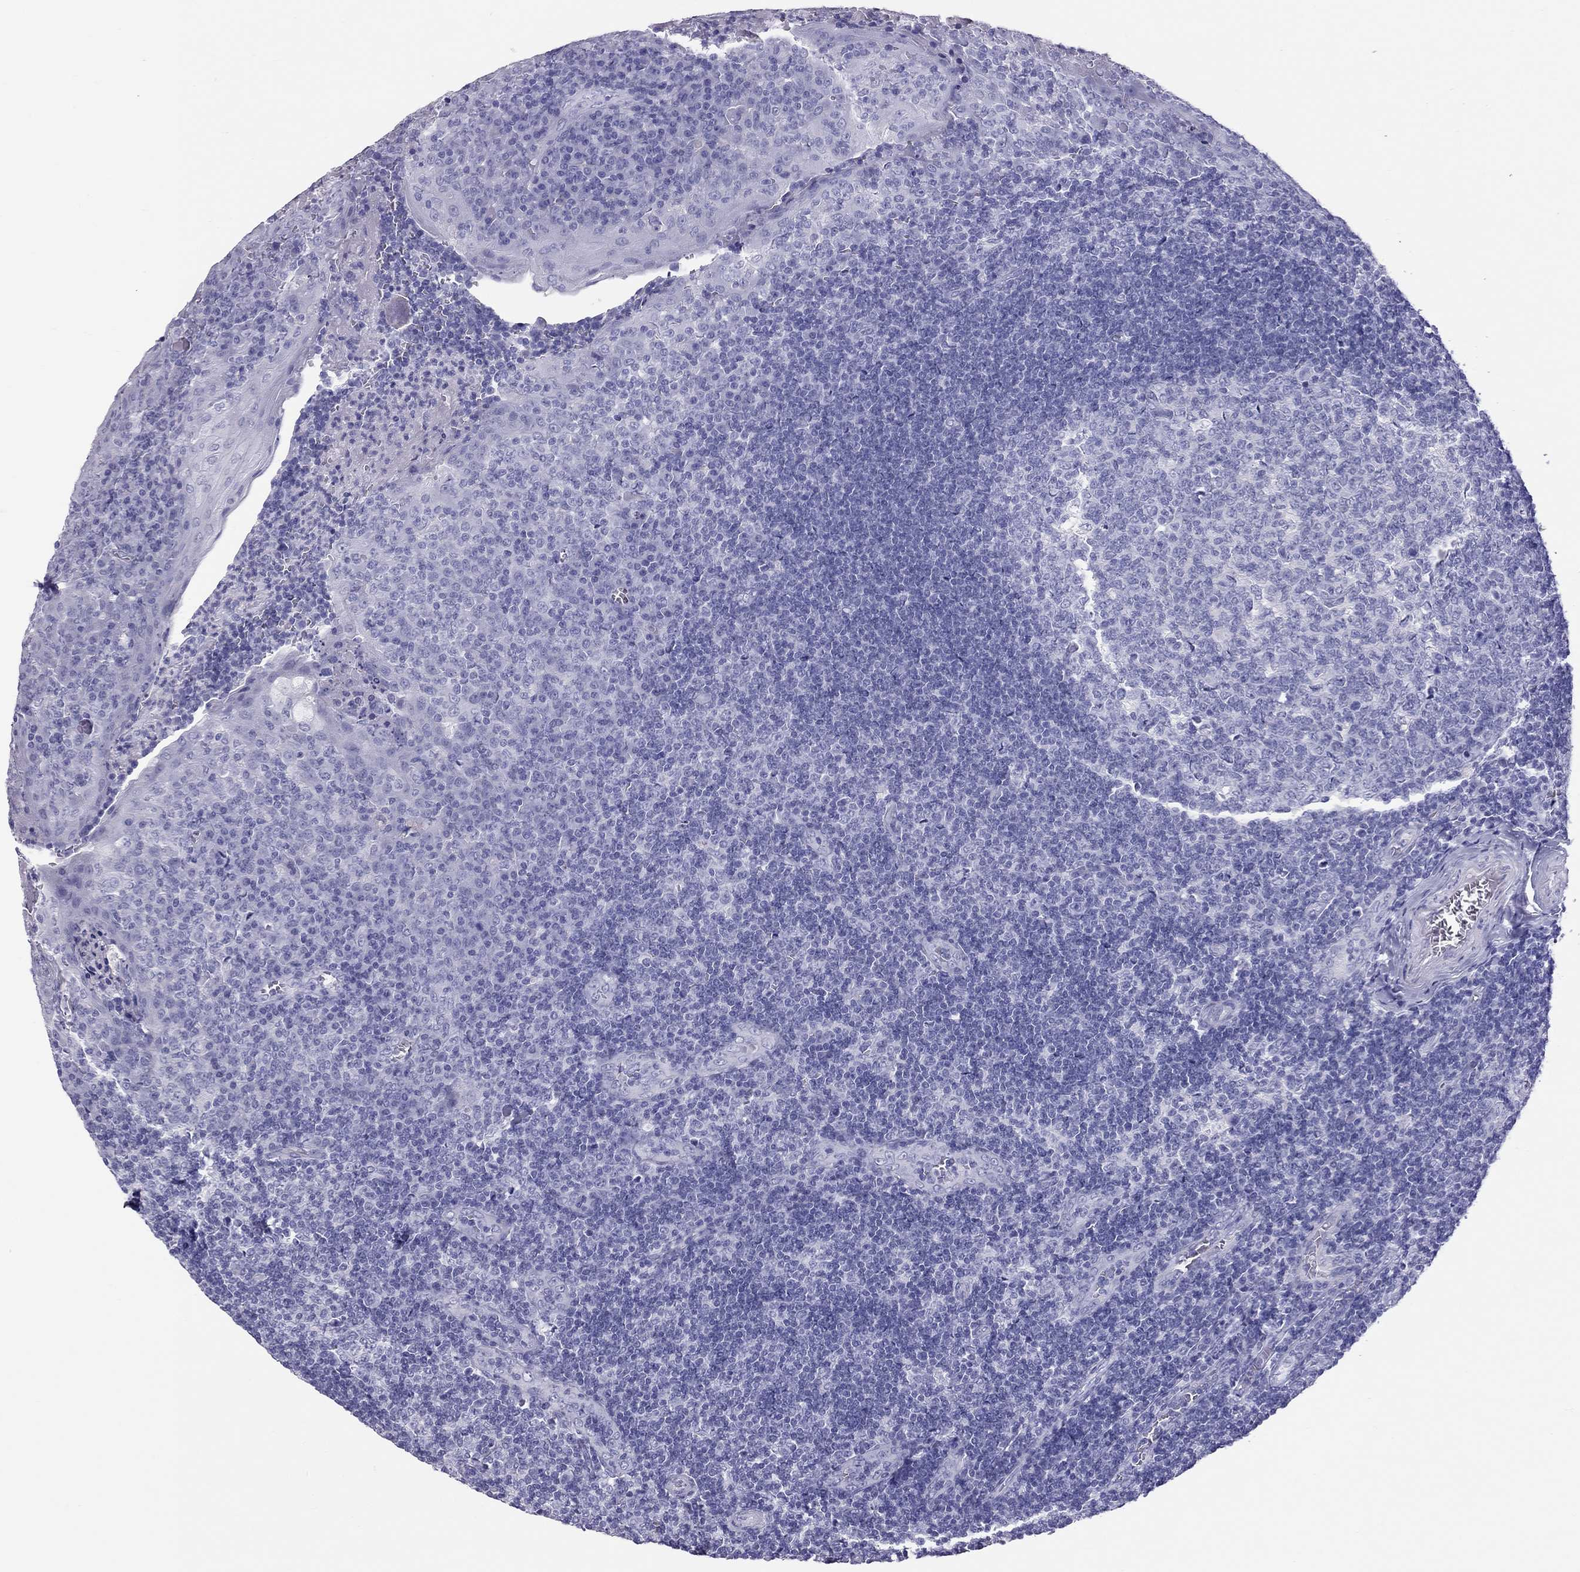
{"staining": {"intensity": "negative", "quantity": "none", "location": "none"}, "tissue": "tonsil", "cell_type": "Germinal center cells", "image_type": "normal", "snomed": [{"axis": "morphology", "description": "Normal tissue, NOS"}, {"axis": "topography", "description": "Tonsil"}], "caption": "DAB (3,3'-diaminobenzidine) immunohistochemical staining of normal human tonsil reveals no significant staining in germinal center cells.", "gene": "PSMB11", "patient": {"sex": "female", "age": 12}}